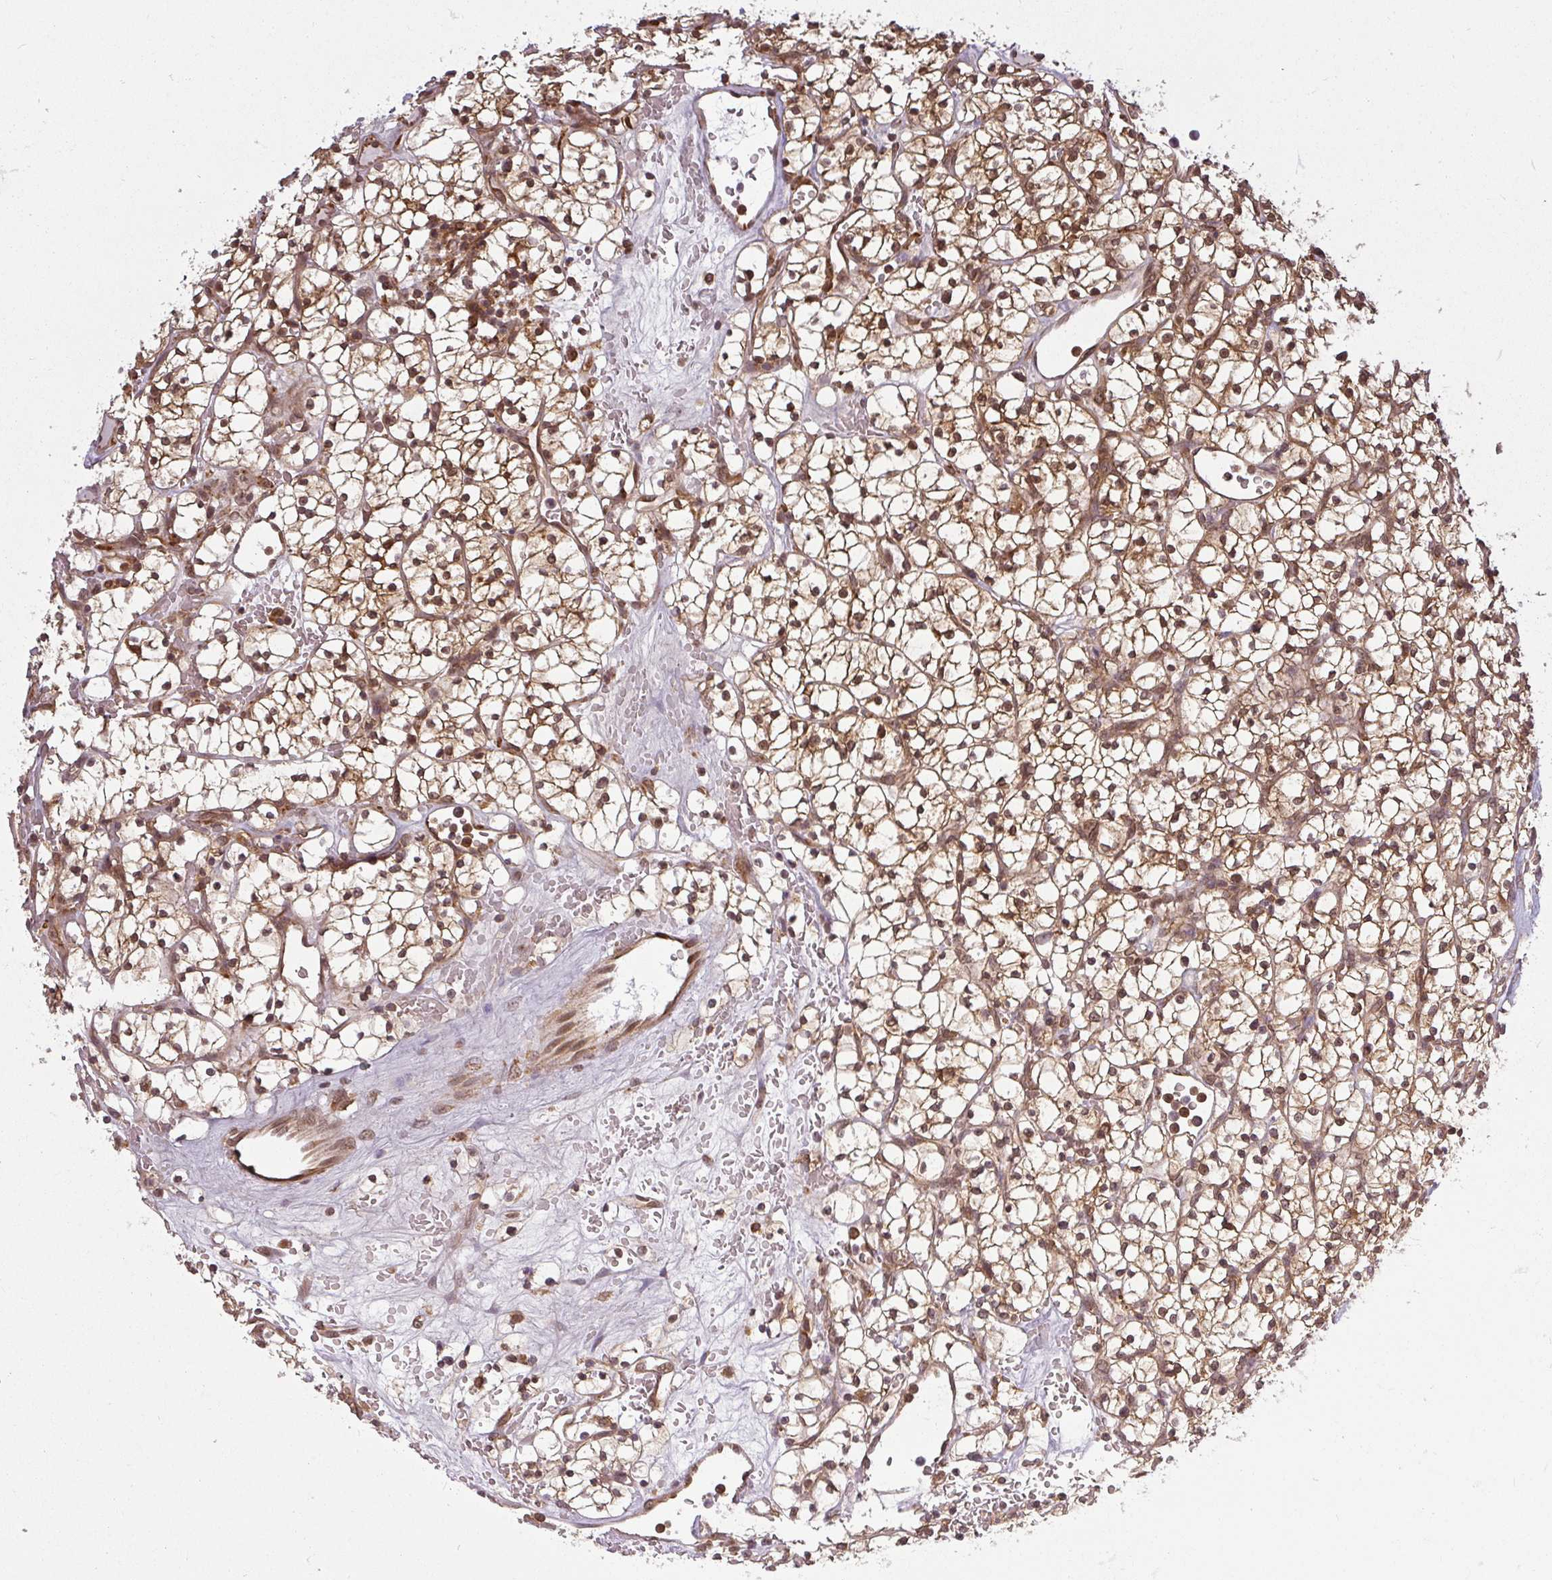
{"staining": {"intensity": "moderate", "quantity": ">75%", "location": "cytoplasmic/membranous,nuclear"}, "tissue": "renal cancer", "cell_type": "Tumor cells", "image_type": "cancer", "snomed": [{"axis": "morphology", "description": "Adenocarcinoma, NOS"}, {"axis": "topography", "description": "Kidney"}], "caption": "Immunohistochemical staining of human renal adenocarcinoma reveals medium levels of moderate cytoplasmic/membranous and nuclear staining in approximately >75% of tumor cells.", "gene": "PPP6R3", "patient": {"sex": "female", "age": 64}}